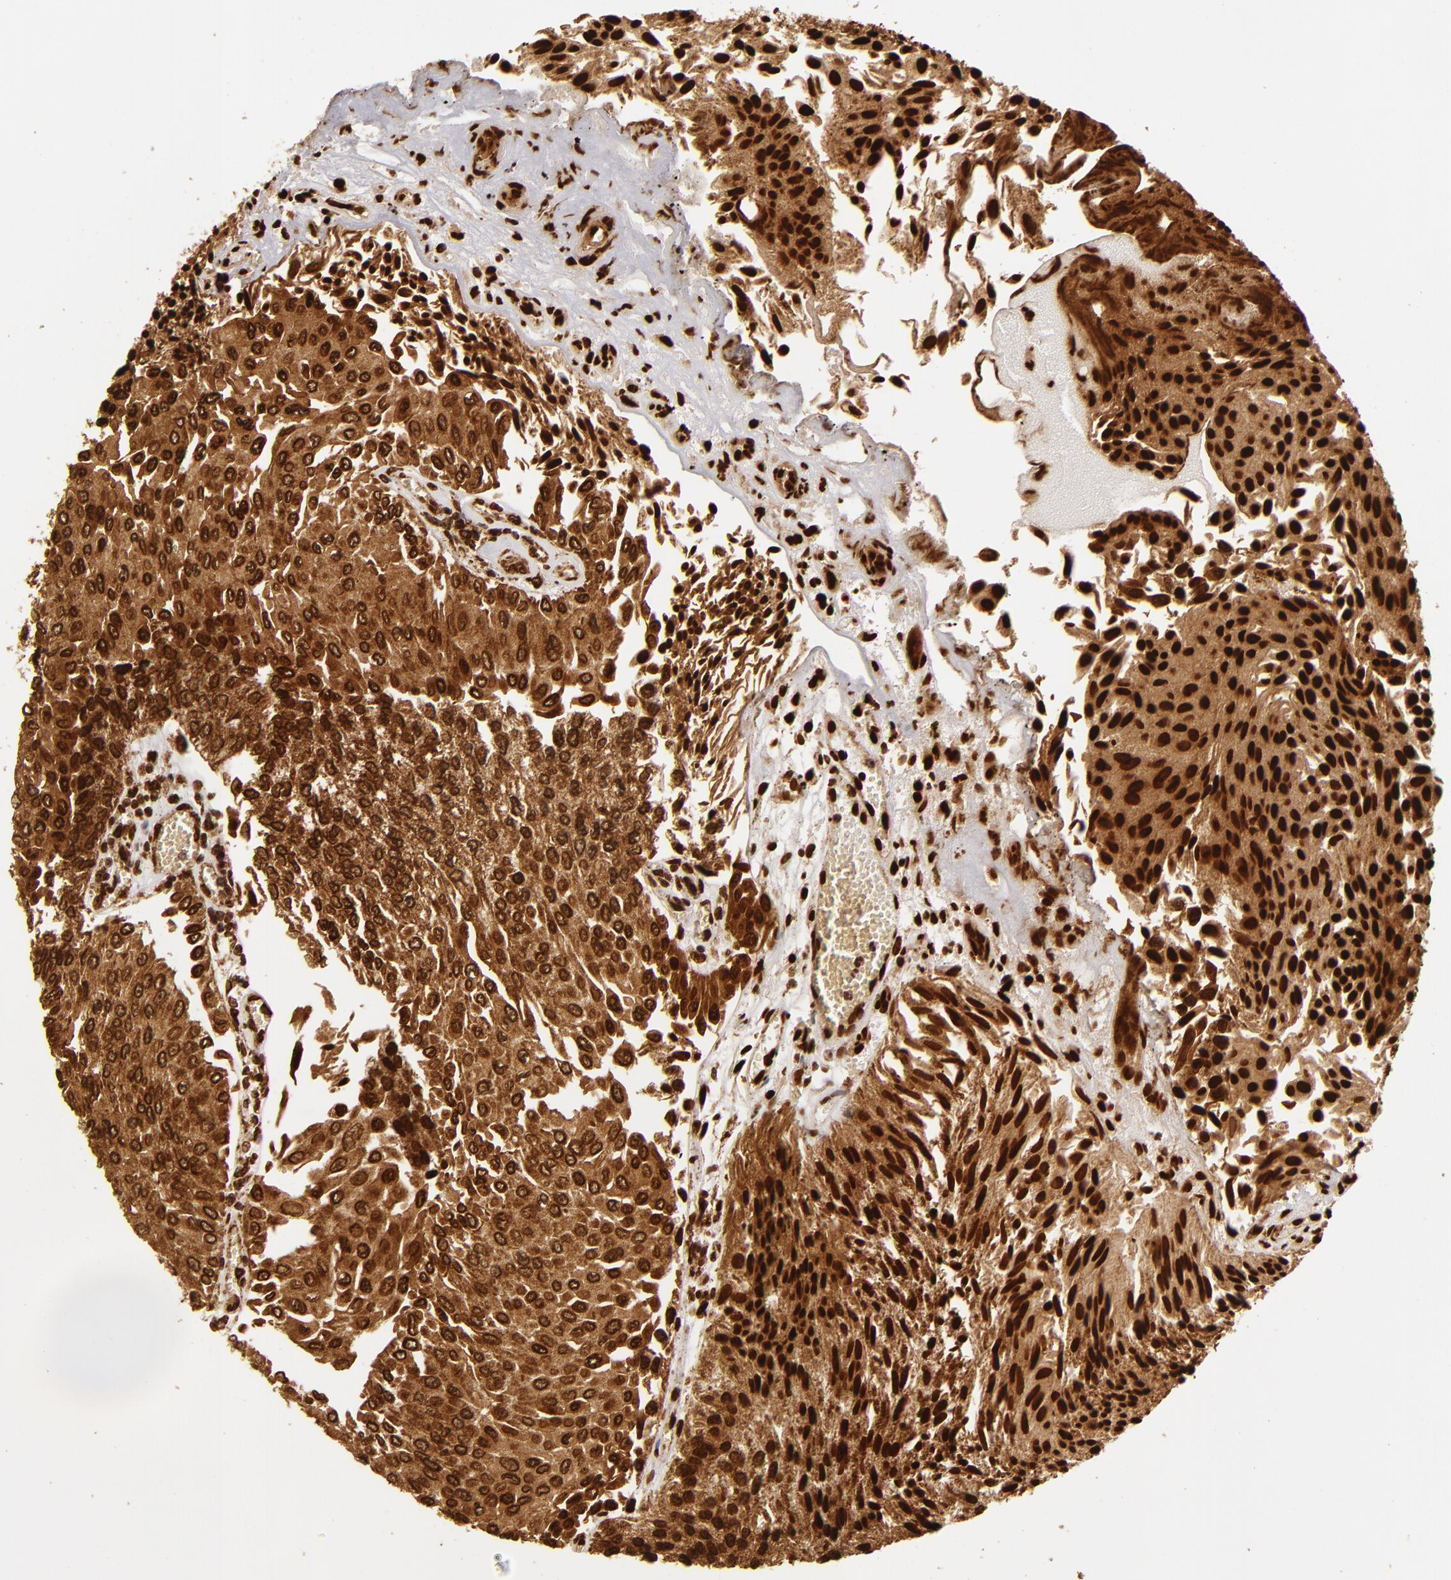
{"staining": {"intensity": "strong", "quantity": ">75%", "location": "cytoplasmic/membranous,nuclear"}, "tissue": "urothelial cancer", "cell_type": "Tumor cells", "image_type": "cancer", "snomed": [{"axis": "morphology", "description": "Urothelial carcinoma, Low grade"}, {"axis": "topography", "description": "Urinary bladder"}], "caption": "A histopathology image showing strong cytoplasmic/membranous and nuclear expression in about >75% of tumor cells in urothelial cancer, as visualized by brown immunohistochemical staining.", "gene": "CUL3", "patient": {"sex": "male", "age": 86}}